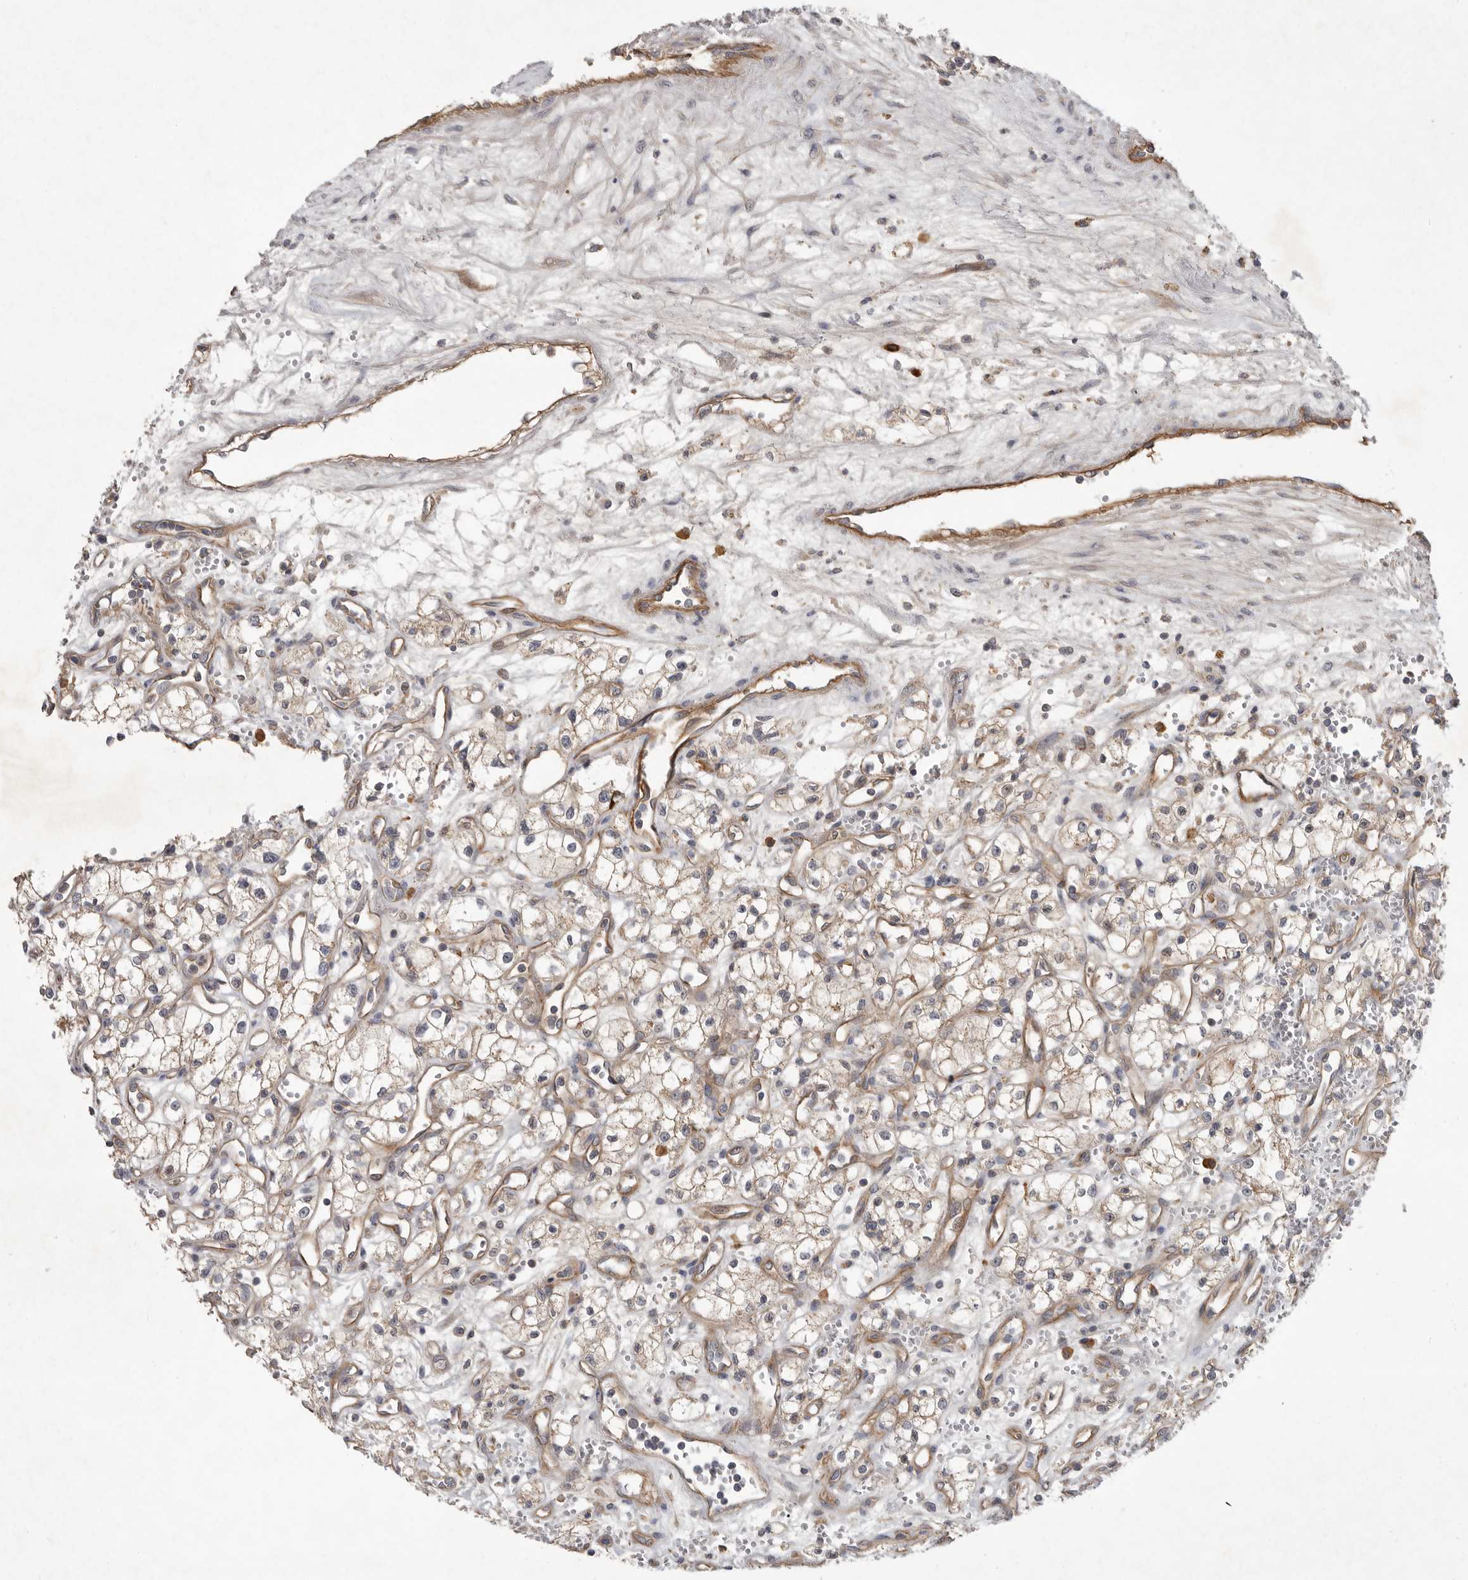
{"staining": {"intensity": "weak", "quantity": "<25%", "location": "cytoplasmic/membranous"}, "tissue": "renal cancer", "cell_type": "Tumor cells", "image_type": "cancer", "snomed": [{"axis": "morphology", "description": "Adenocarcinoma, NOS"}, {"axis": "topography", "description": "Kidney"}], "caption": "Tumor cells show no significant protein positivity in adenocarcinoma (renal).", "gene": "MLPH", "patient": {"sex": "male", "age": 59}}